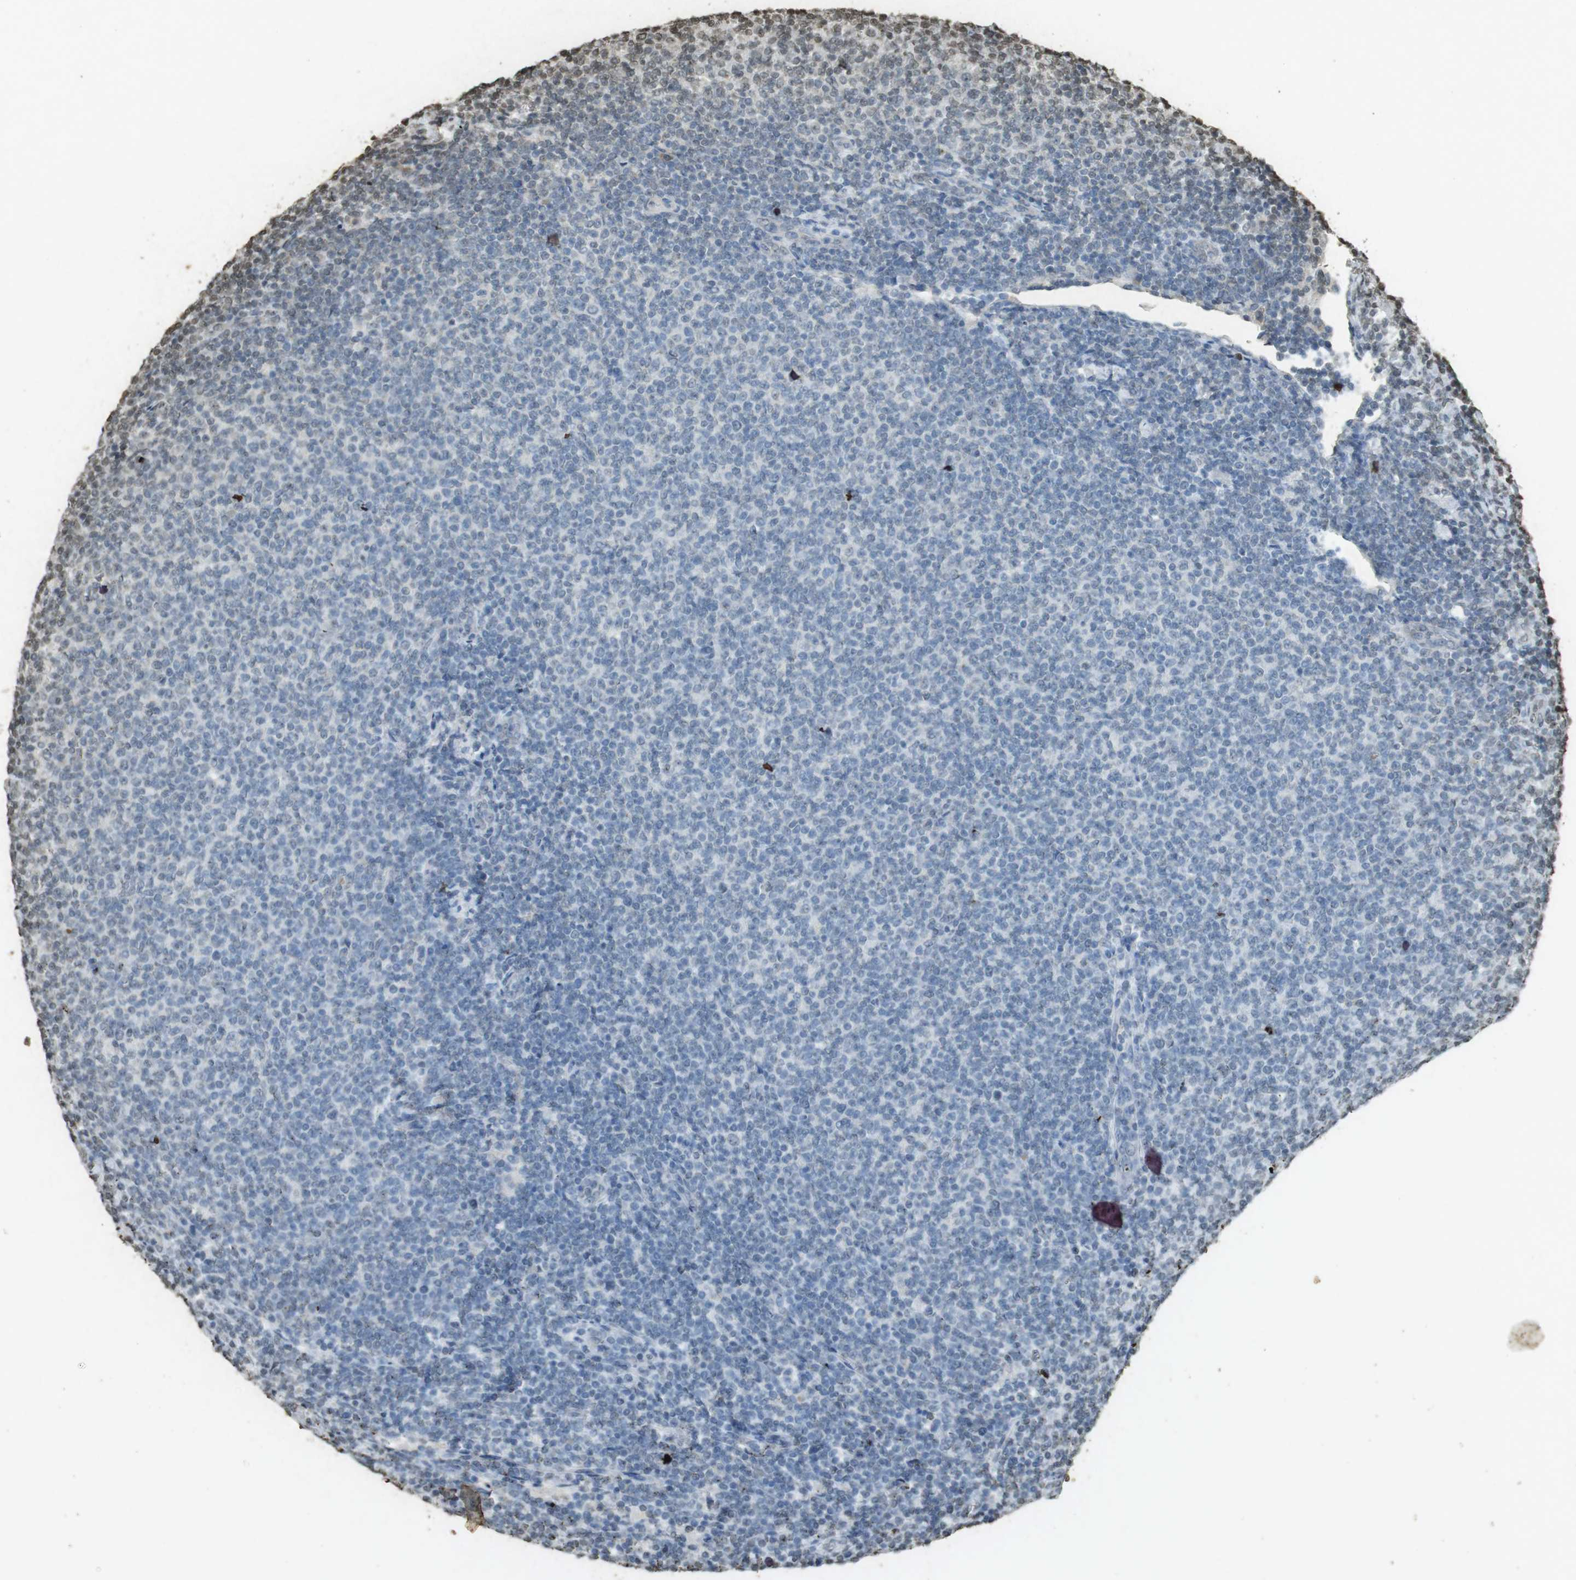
{"staining": {"intensity": "negative", "quantity": "none", "location": "none"}, "tissue": "lymphoma", "cell_type": "Tumor cells", "image_type": "cancer", "snomed": [{"axis": "morphology", "description": "Malignant lymphoma, non-Hodgkin's type, Low grade"}, {"axis": "topography", "description": "Lymph node"}], "caption": "DAB immunohistochemical staining of lymphoma exhibits no significant staining in tumor cells.", "gene": "ORC4", "patient": {"sex": "male", "age": 66}}